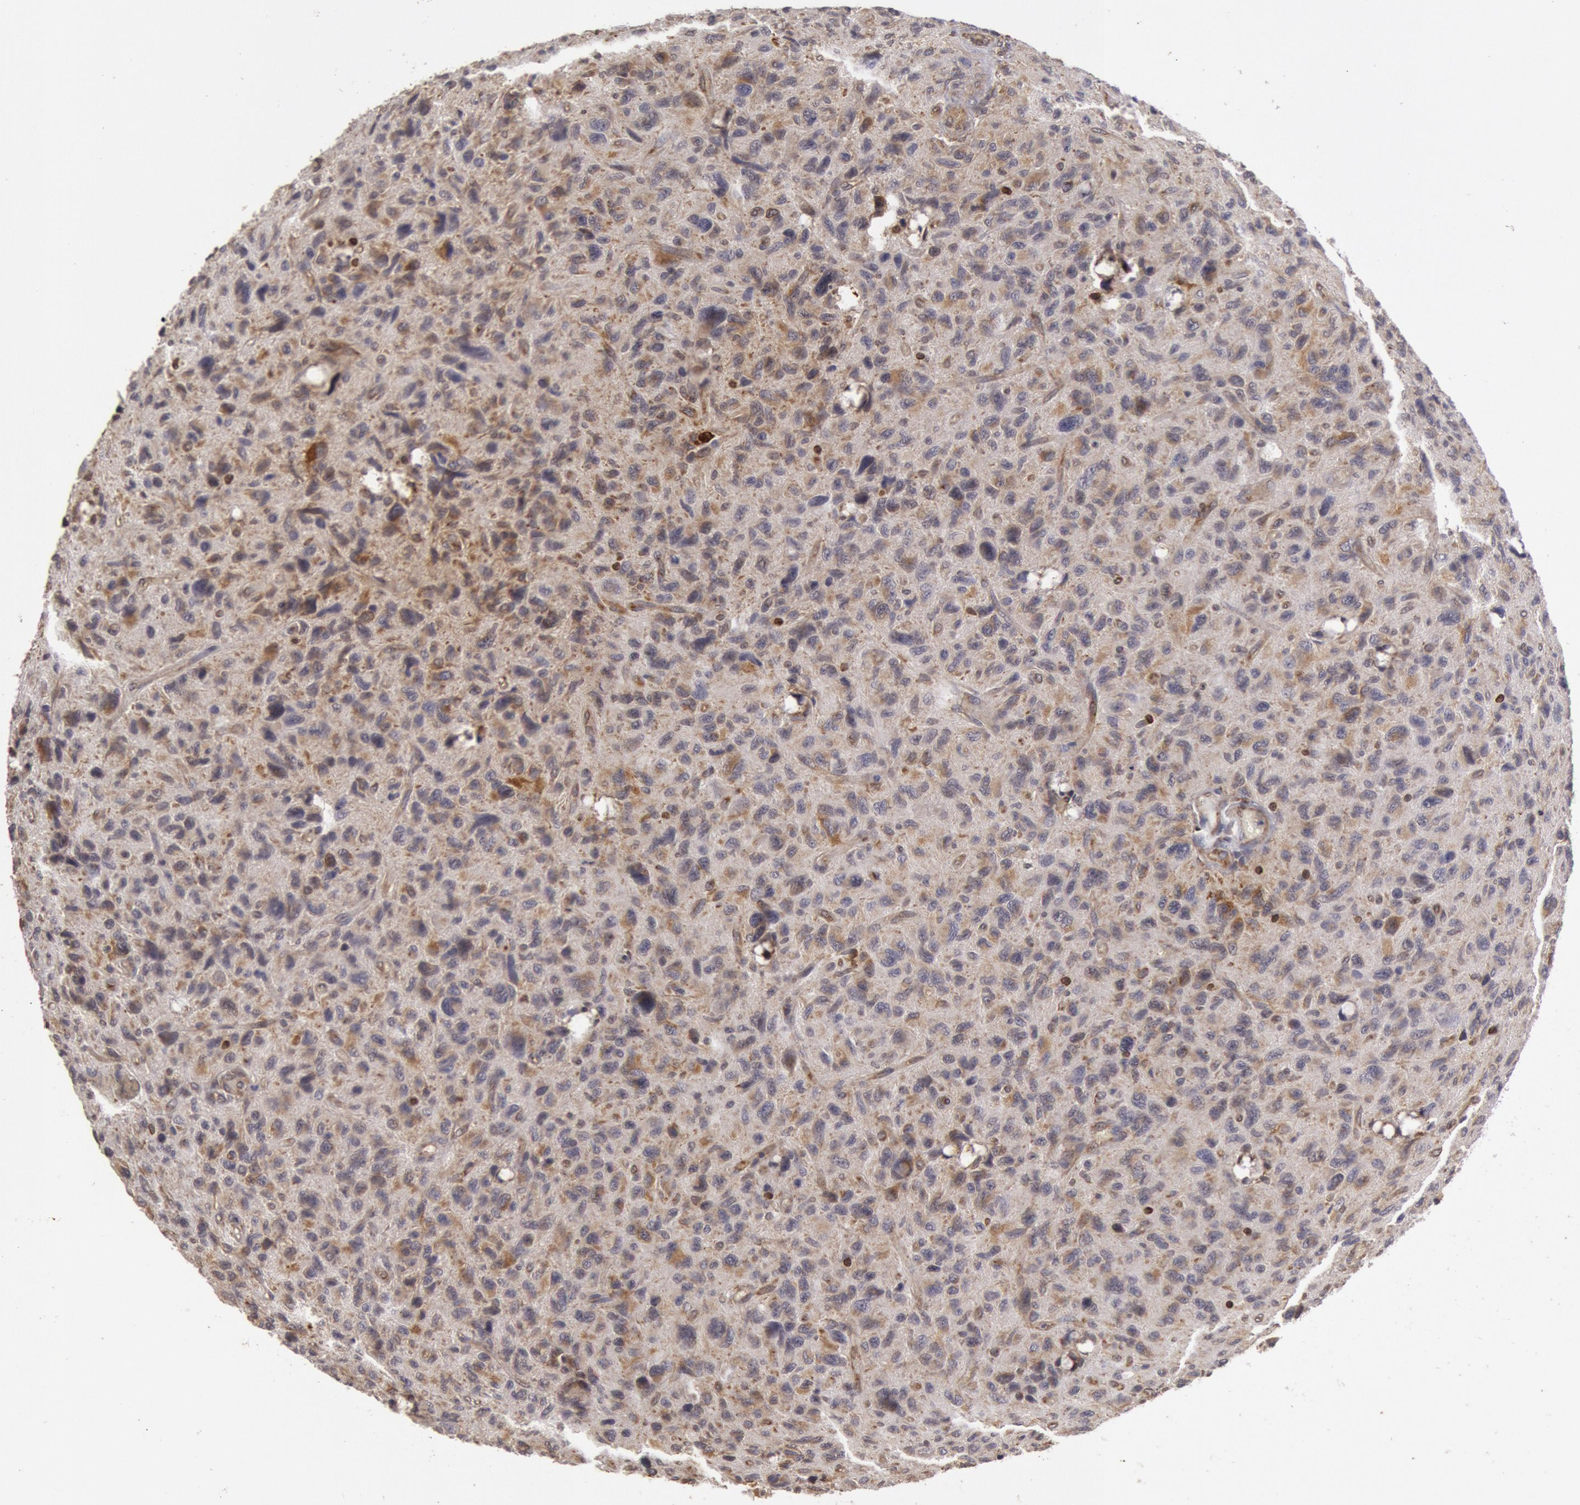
{"staining": {"intensity": "negative", "quantity": "none", "location": "none"}, "tissue": "glioma", "cell_type": "Tumor cells", "image_type": "cancer", "snomed": [{"axis": "morphology", "description": "Glioma, malignant, High grade"}, {"axis": "topography", "description": "Brain"}], "caption": "Immunohistochemical staining of human glioma shows no significant positivity in tumor cells.", "gene": "TAP2", "patient": {"sex": "female", "age": 60}}